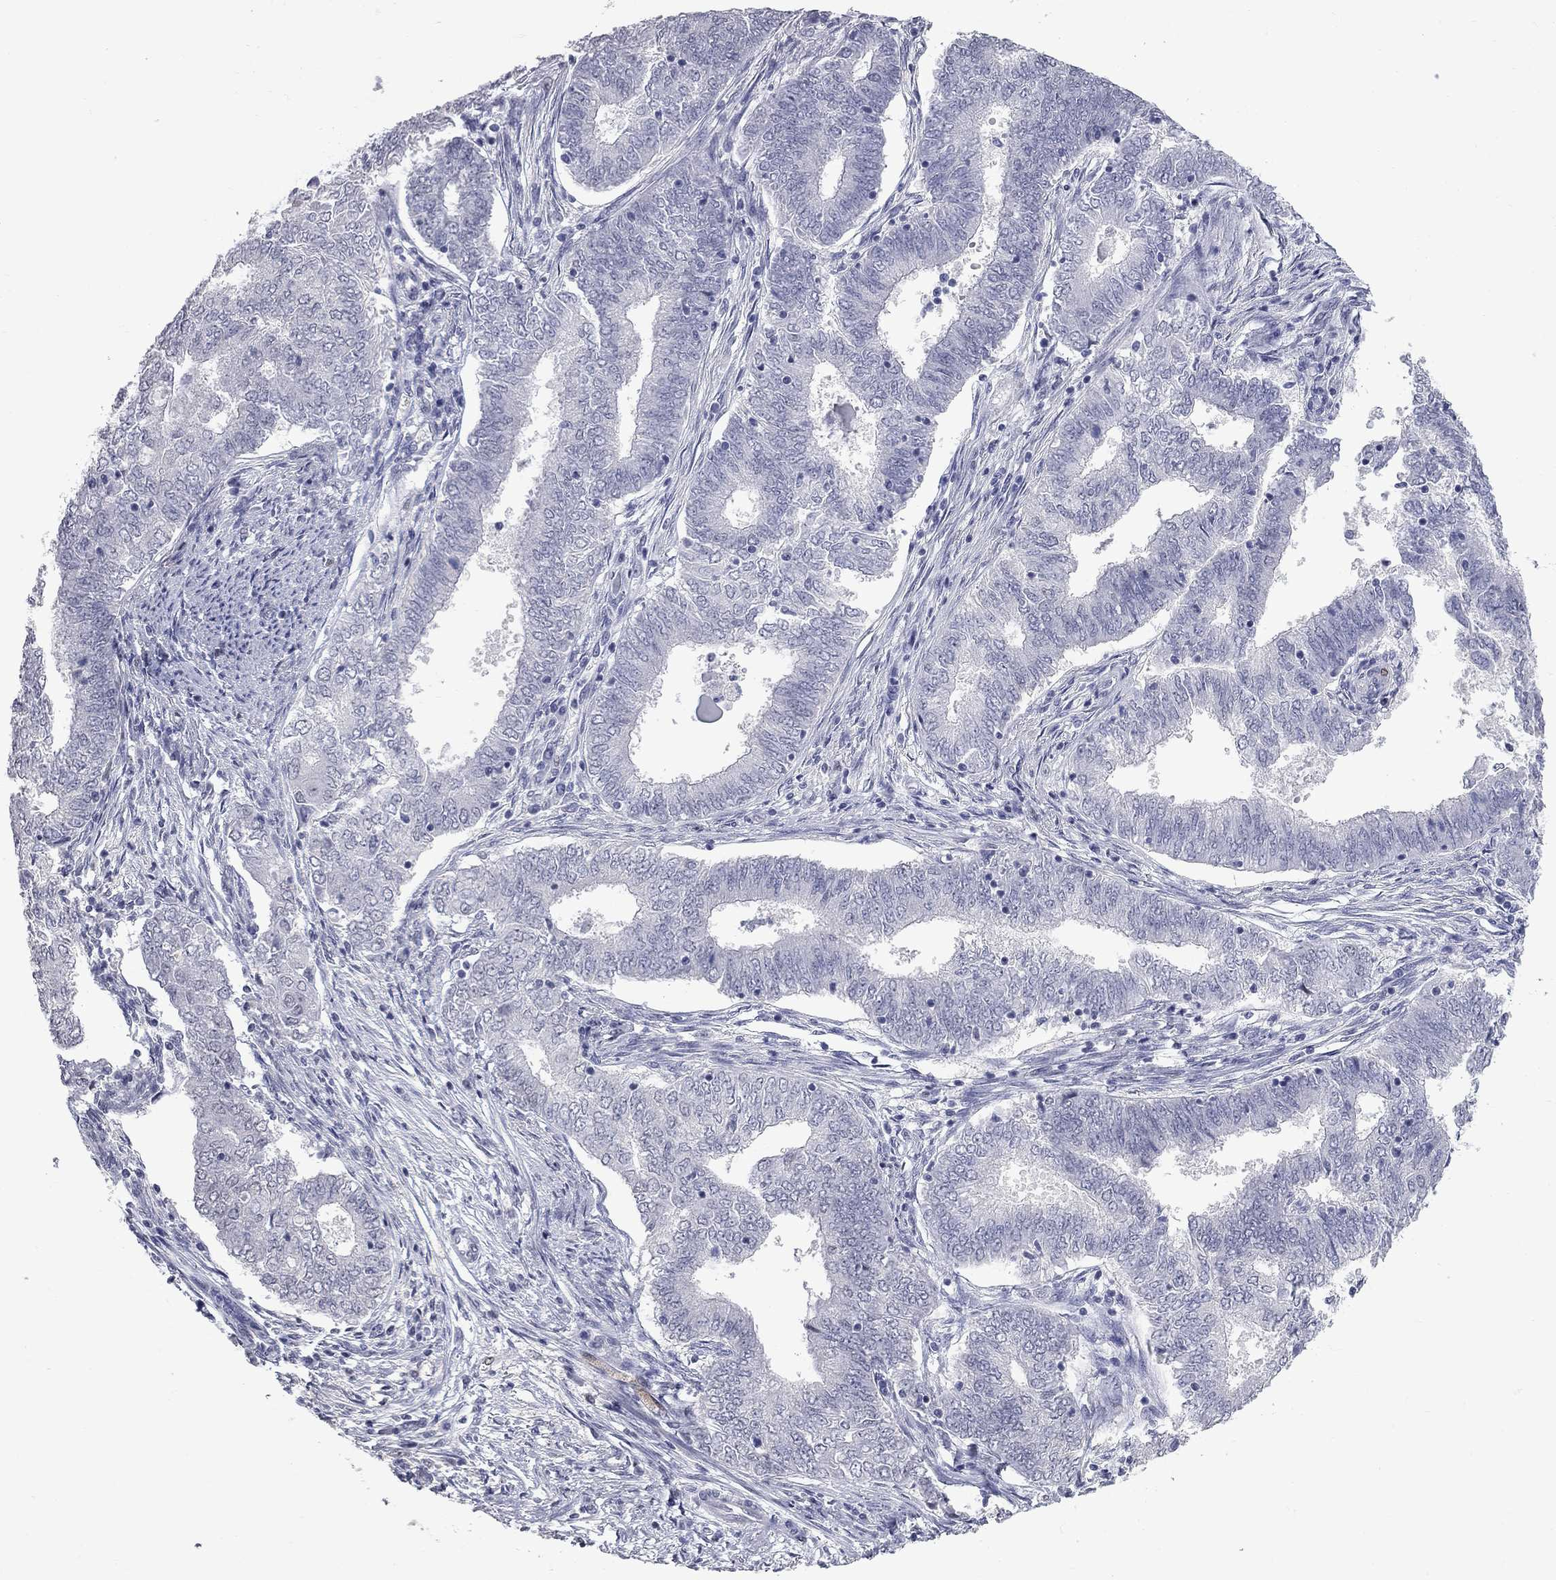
{"staining": {"intensity": "negative", "quantity": "none", "location": "none"}, "tissue": "endometrial cancer", "cell_type": "Tumor cells", "image_type": "cancer", "snomed": [{"axis": "morphology", "description": "Adenocarcinoma, NOS"}, {"axis": "topography", "description": "Endometrium"}], "caption": "The immunohistochemistry (IHC) photomicrograph has no significant expression in tumor cells of adenocarcinoma (endometrial) tissue.", "gene": "ZNF154", "patient": {"sex": "female", "age": 62}}